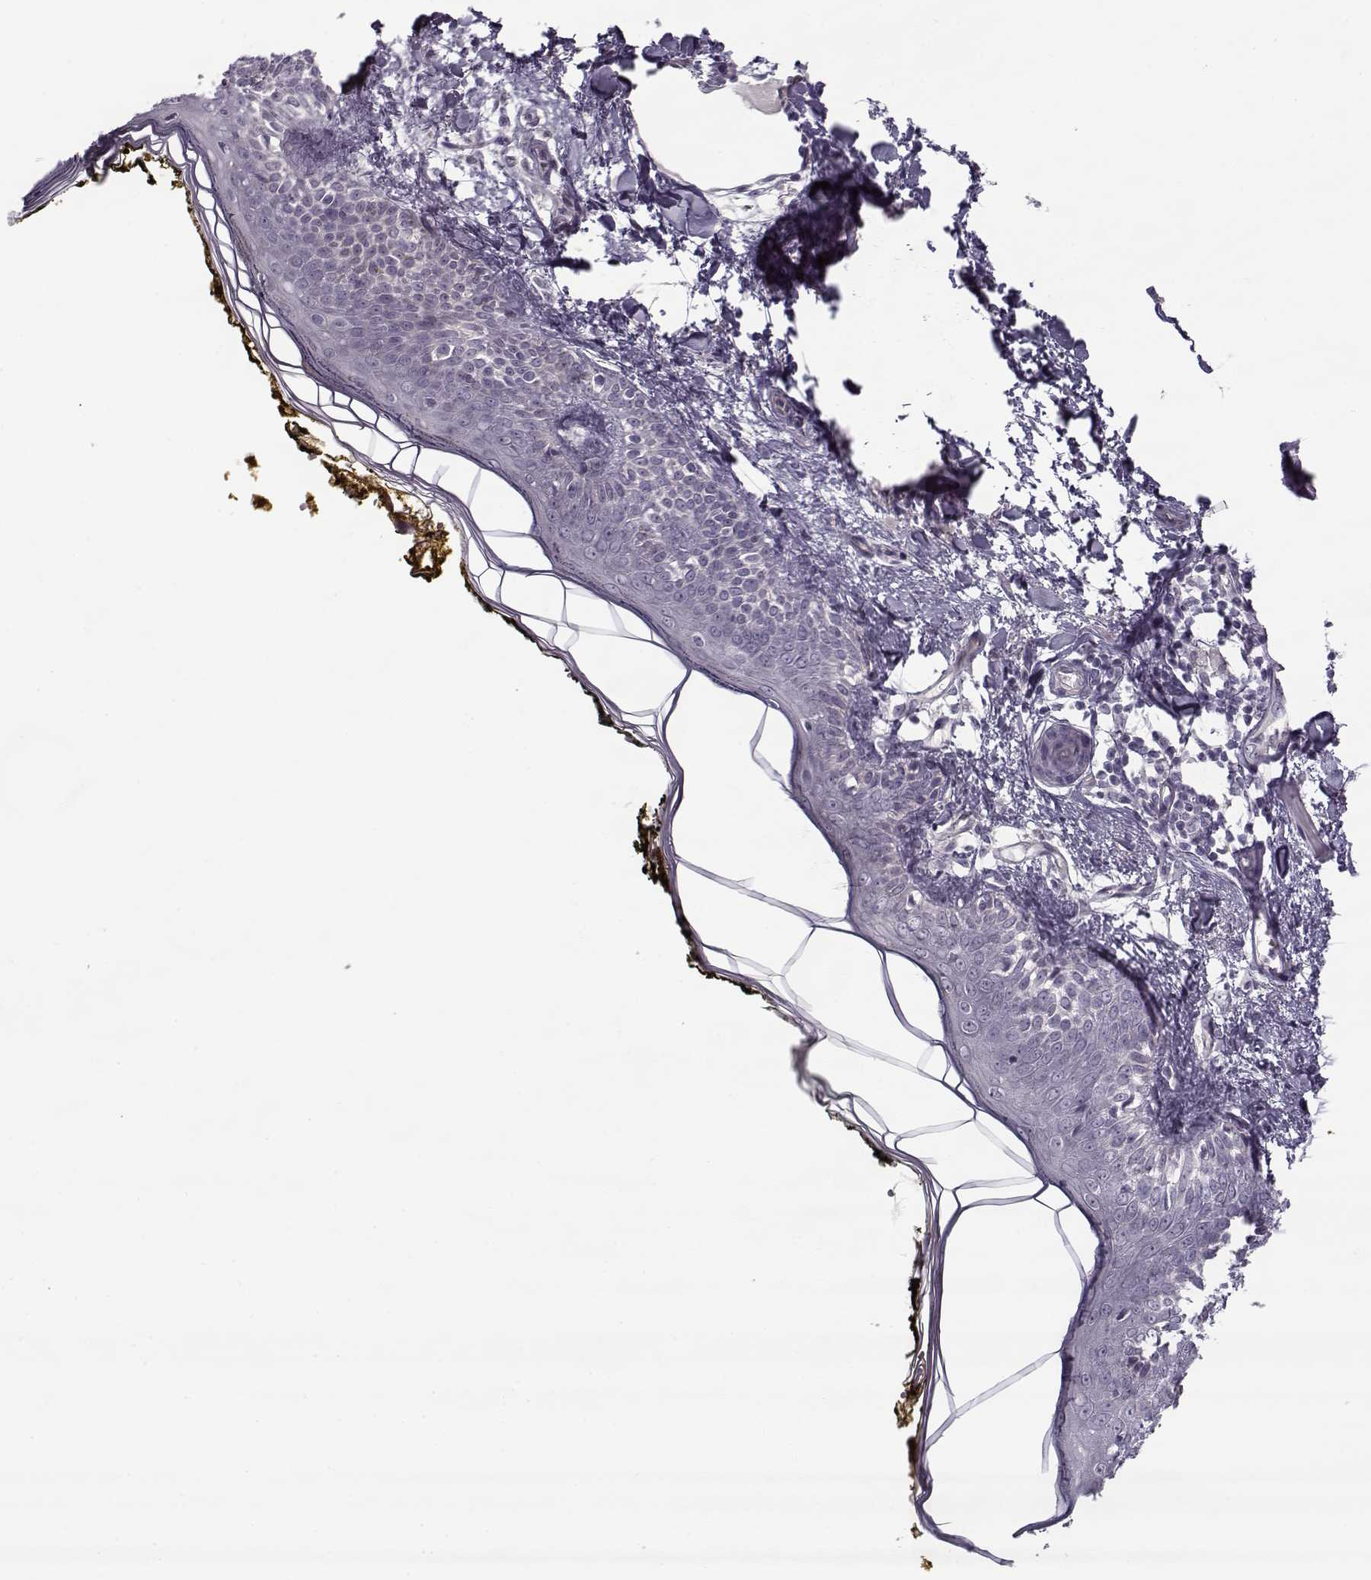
{"staining": {"intensity": "negative", "quantity": "none", "location": "none"}, "tissue": "skin", "cell_type": "Fibroblasts", "image_type": "normal", "snomed": [{"axis": "morphology", "description": "Normal tissue, NOS"}, {"axis": "topography", "description": "Skin"}], "caption": "A high-resolution photomicrograph shows IHC staining of benign skin, which displays no significant positivity in fibroblasts. The staining is performed using DAB (3,3'-diaminobenzidine) brown chromogen with nuclei counter-stained in using hematoxylin.", "gene": "PNMT", "patient": {"sex": "male", "age": 76}}